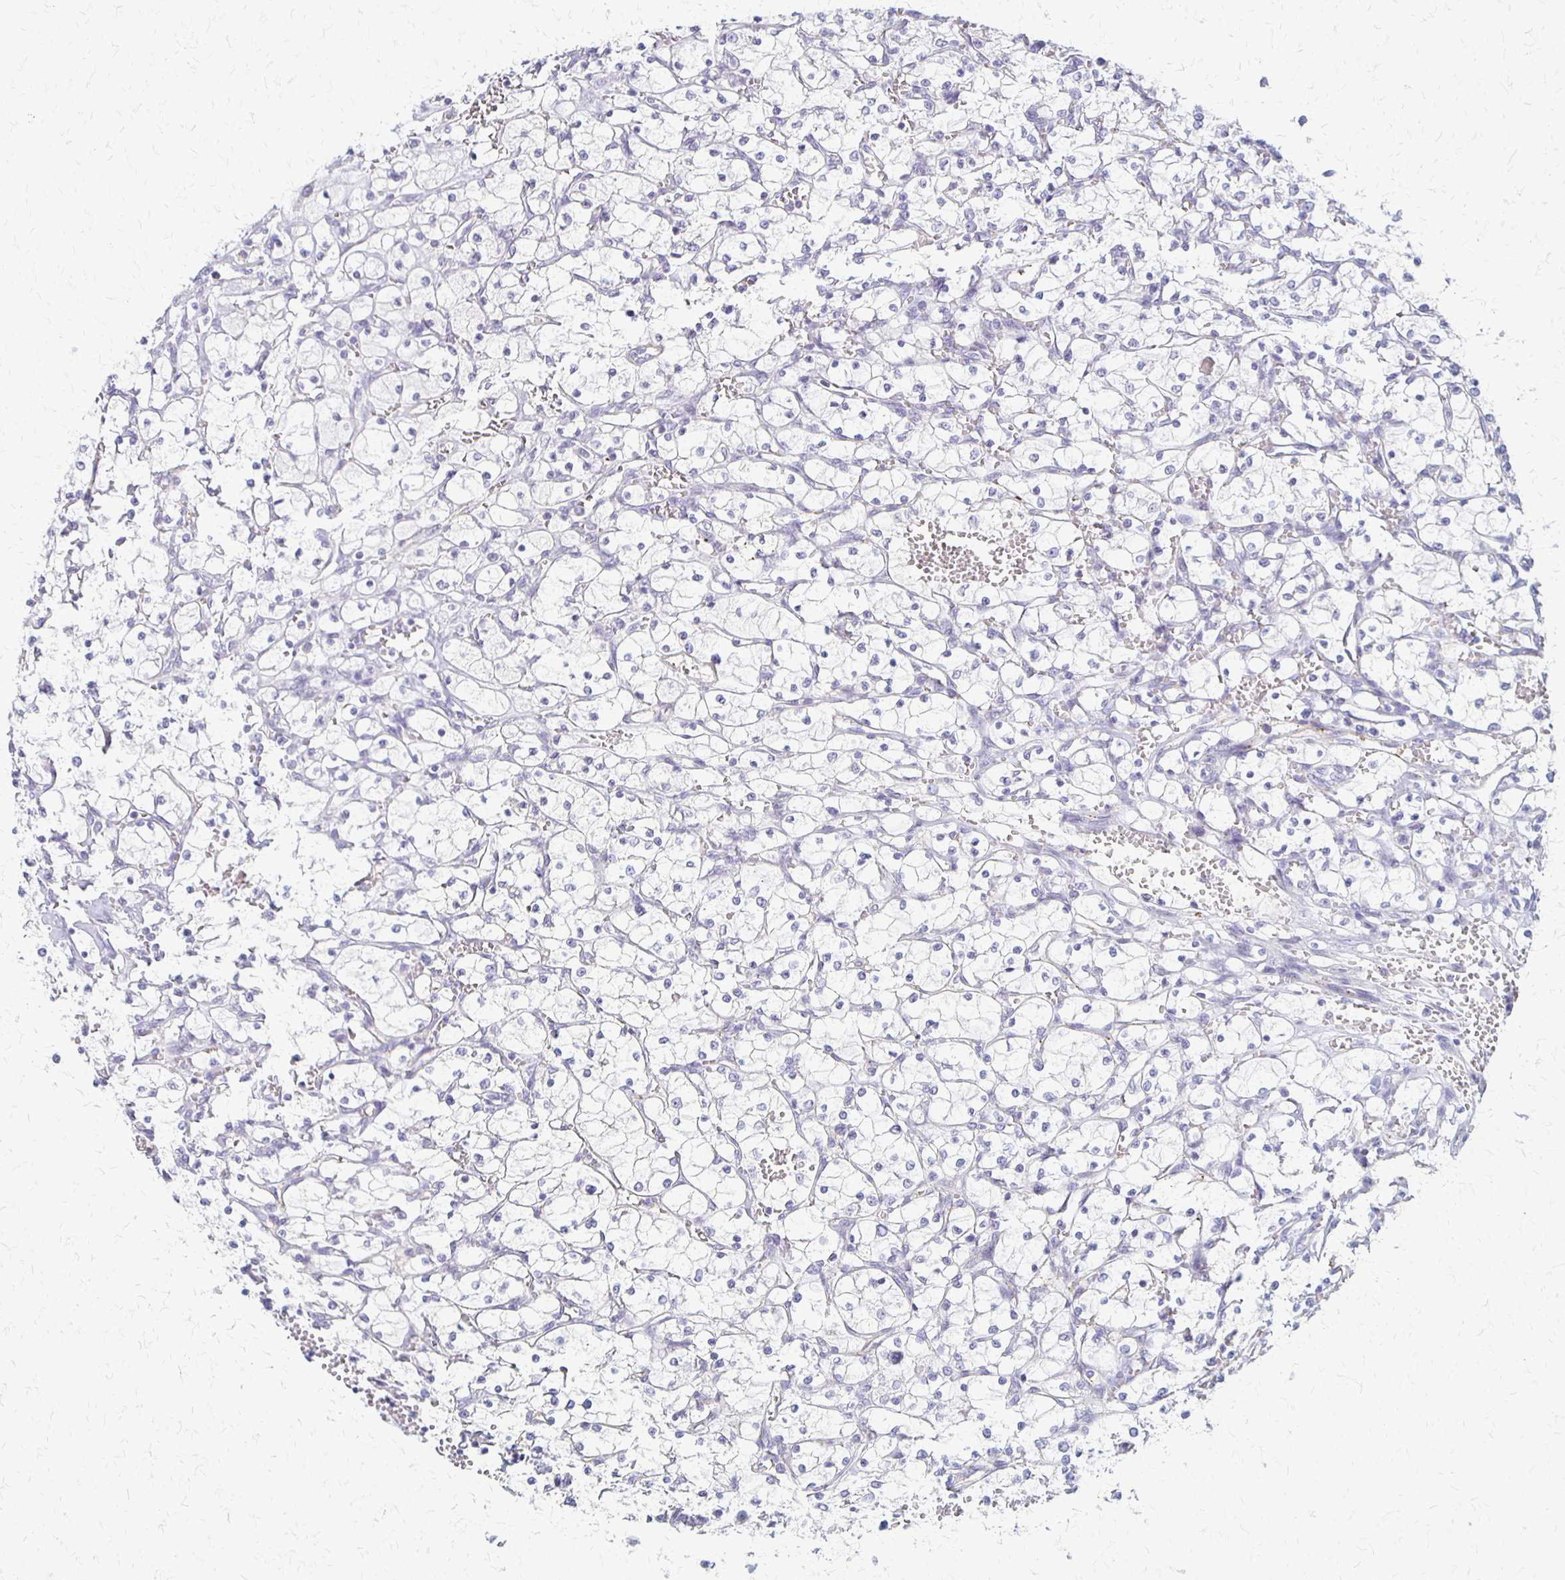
{"staining": {"intensity": "negative", "quantity": "none", "location": "none"}, "tissue": "renal cancer", "cell_type": "Tumor cells", "image_type": "cancer", "snomed": [{"axis": "morphology", "description": "Adenocarcinoma, NOS"}, {"axis": "topography", "description": "Kidney"}], "caption": "Adenocarcinoma (renal) was stained to show a protein in brown. There is no significant expression in tumor cells. The staining was performed using DAB (3,3'-diaminobenzidine) to visualize the protein expression in brown, while the nuclei were stained in blue with hematoxylin (Magnification: 20x).", "gene": "RHOC", "patient": {"sex": "female", "age": 69}}